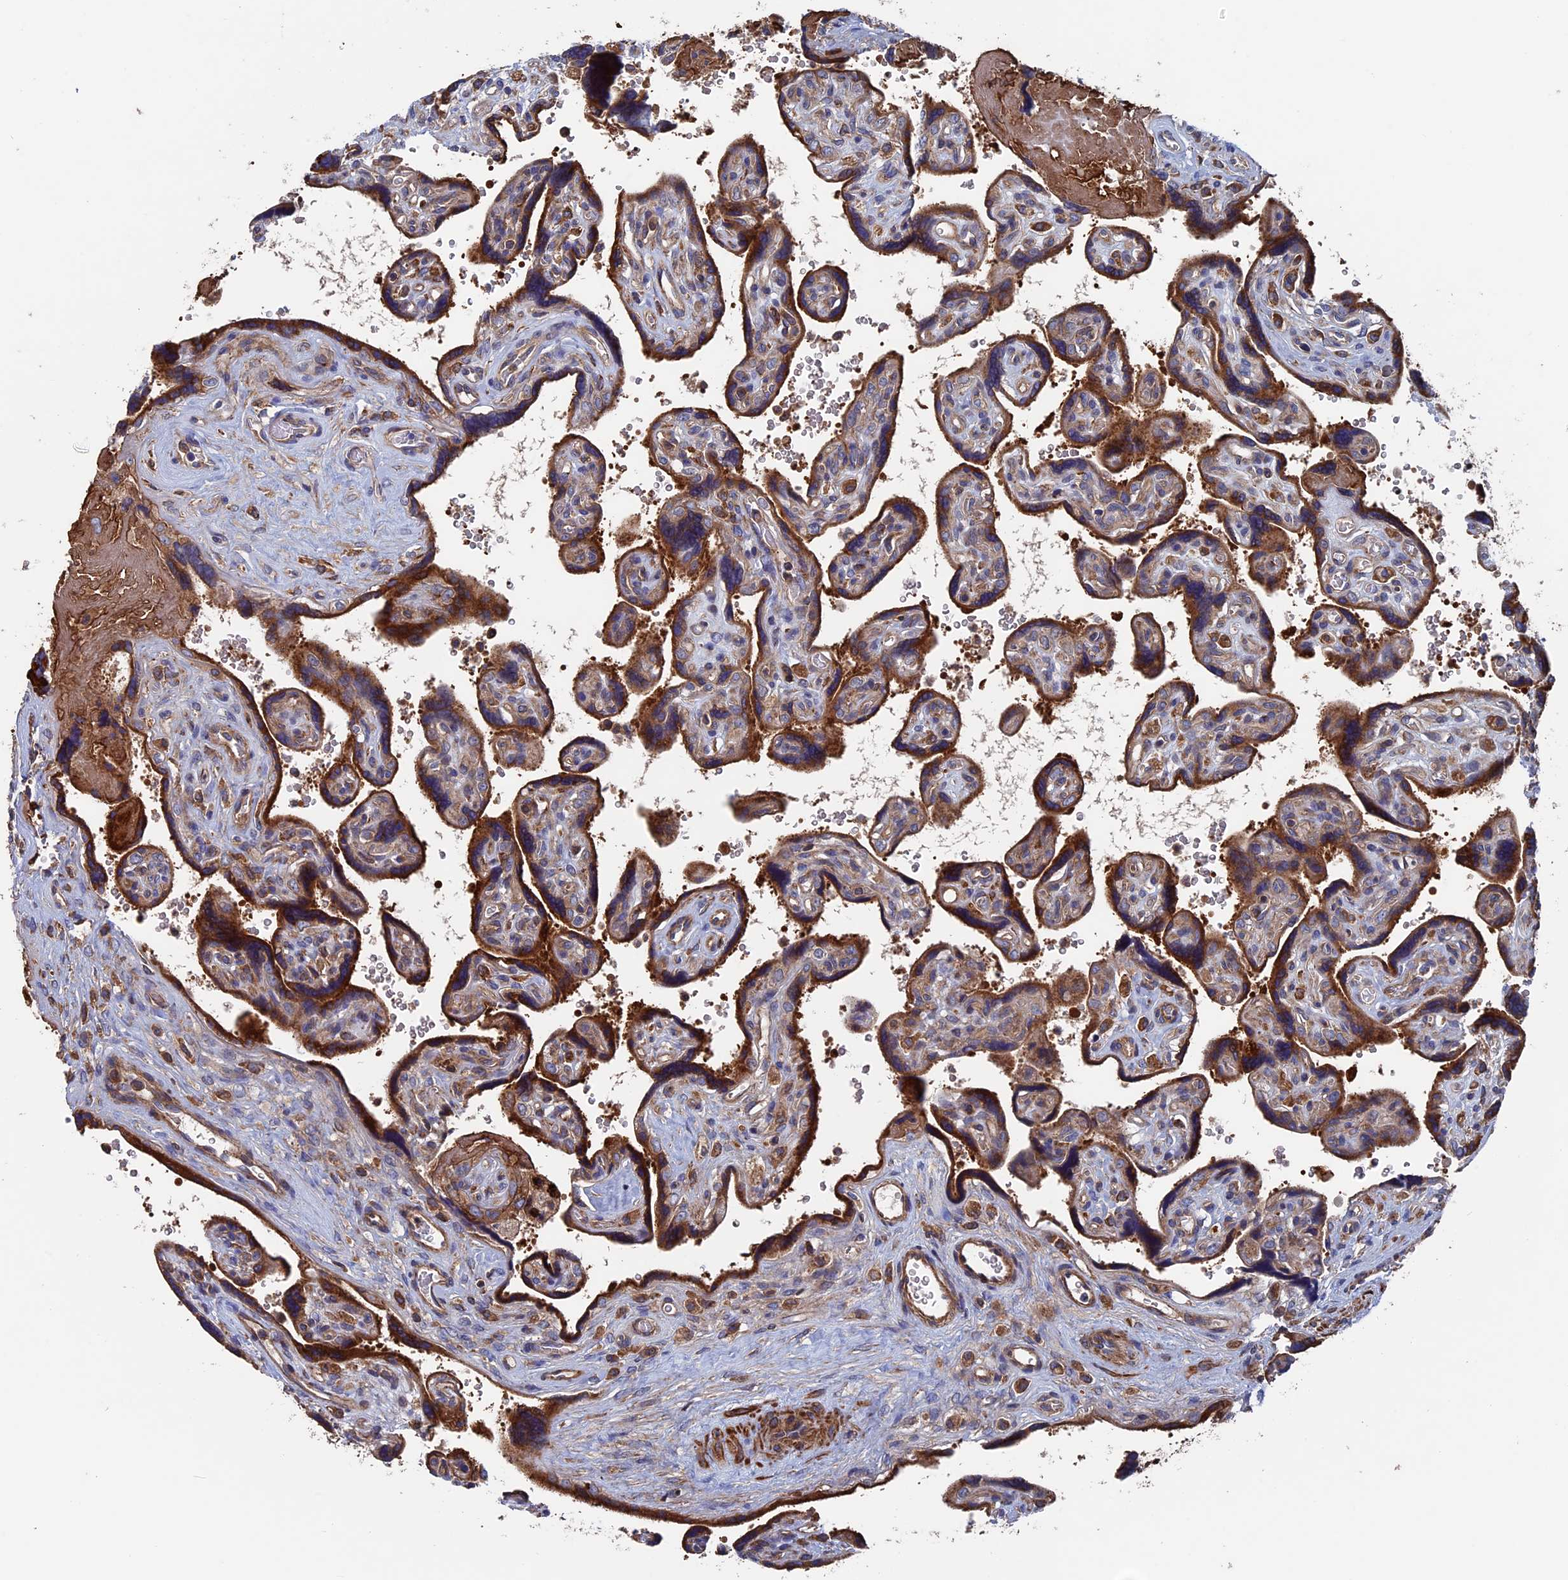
{"staining": {"intensity": "strong", "quantity": ">75%", "location": "cytoplasmic/membranous"}, "tissue": "placenta", "cell_type": "Trophoblastic cells", "image_type": "normal", "snomed": [{"axis": "morphology", "description": "Normal tissue, NOS"}, {"axis": "topography", "description": "Placenta"}], "caption": "Brown immunohistochemical staining in normal human placenta shows strong cytoplasmic/membranous staining in approximately >75% of trophoblastic cells. Nuclei are stained in blue.", "gene": "DNAJC3", "patient": {"sex": "female", "age": 39}}